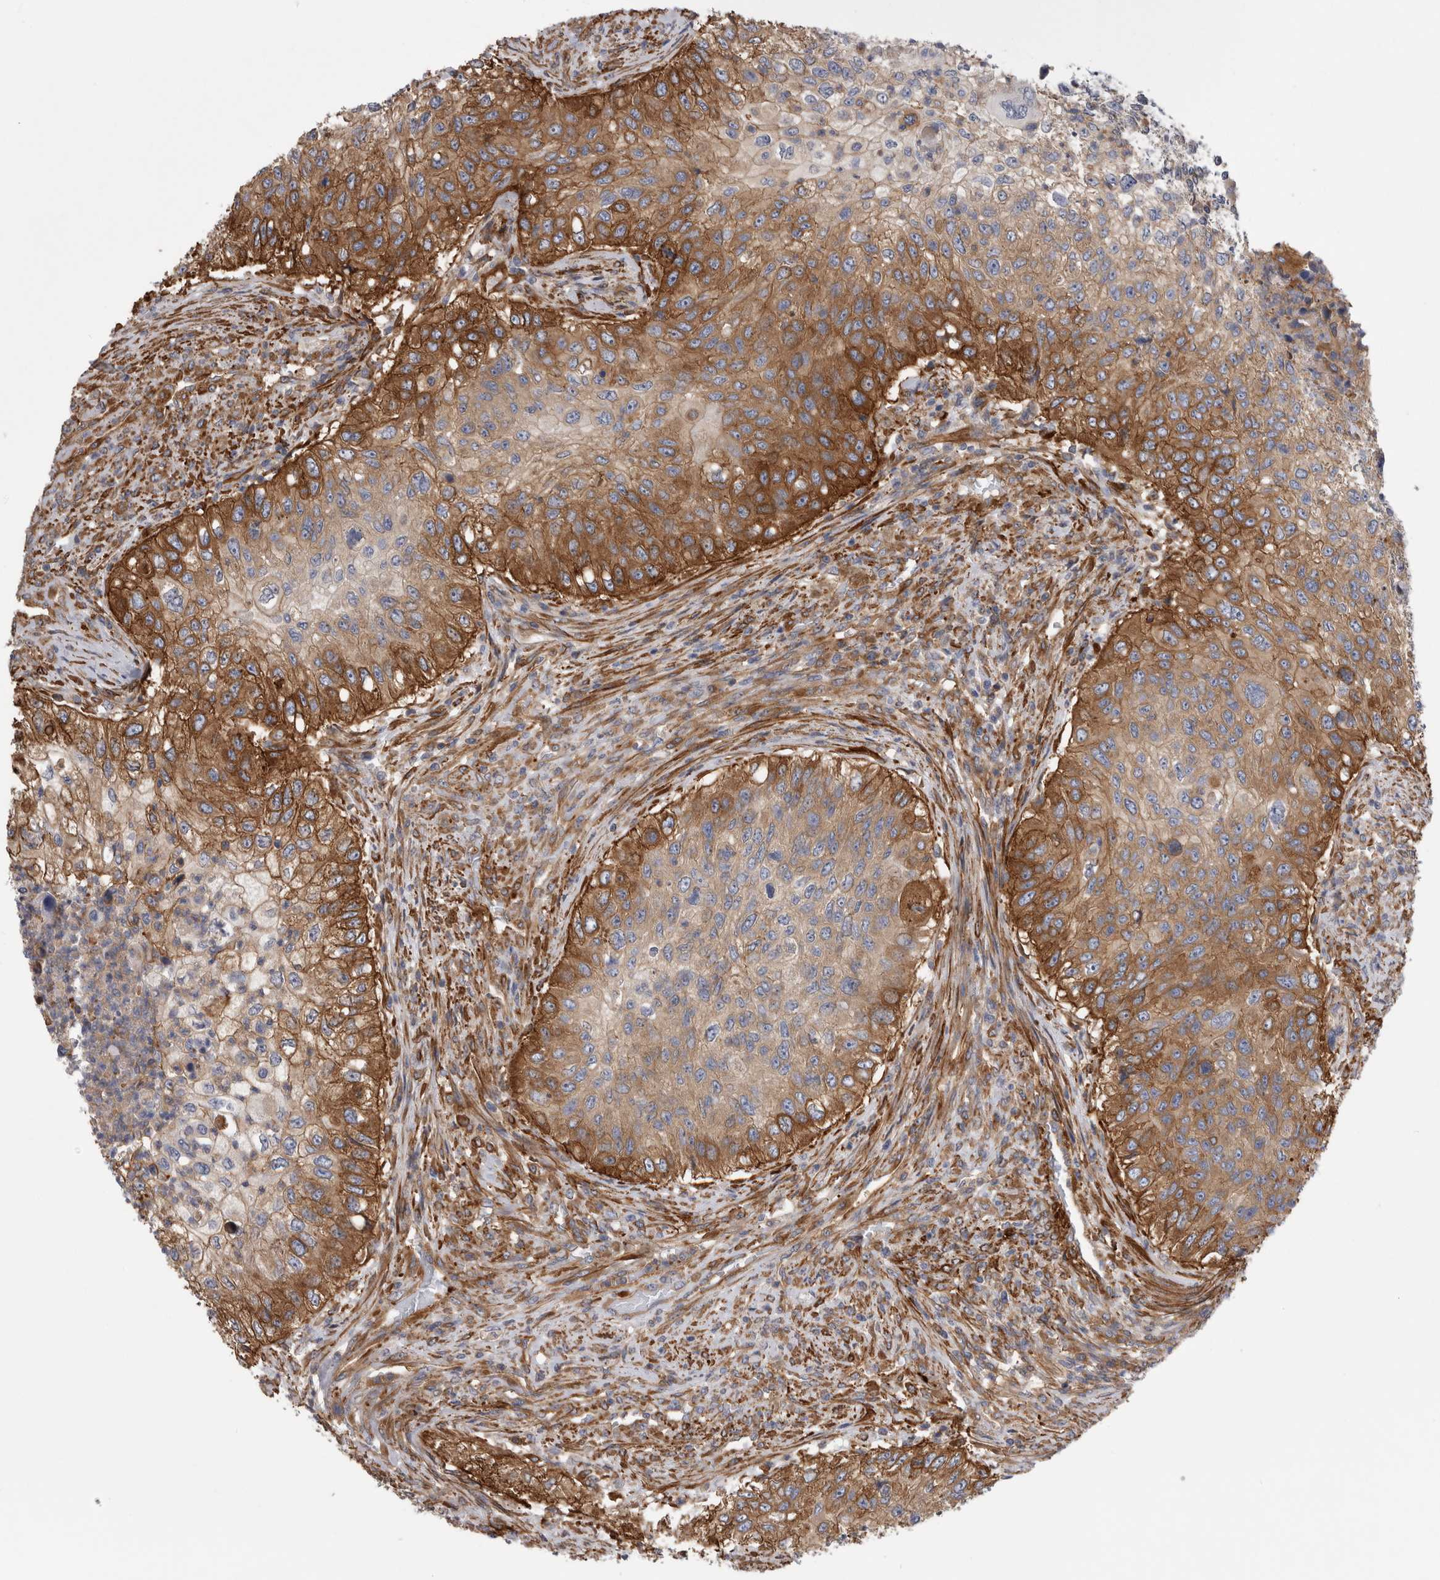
{"staining": {"intensity": "moderate", "quantity": ">75%", "location": "cytoplasmic/membranous"}, "tissue": "urothelial cancer", "cell_type": "Tumor cells", "image_type": "cancer", "snomed": [{"axis": "morphology", "description": "Urothelial carcinoma, High grade"}, {"axis": "topography", "description": "Urinary bladder"}], "caption": "High-grade urothelial carcinoma tissue exhibits moderate cytoplasmic/membranous staining in about >75% of tumor cells, visualized by immunohistochemistry.", "gene": "EPRS1", "patient": {"sex": "female", "age": 60}}